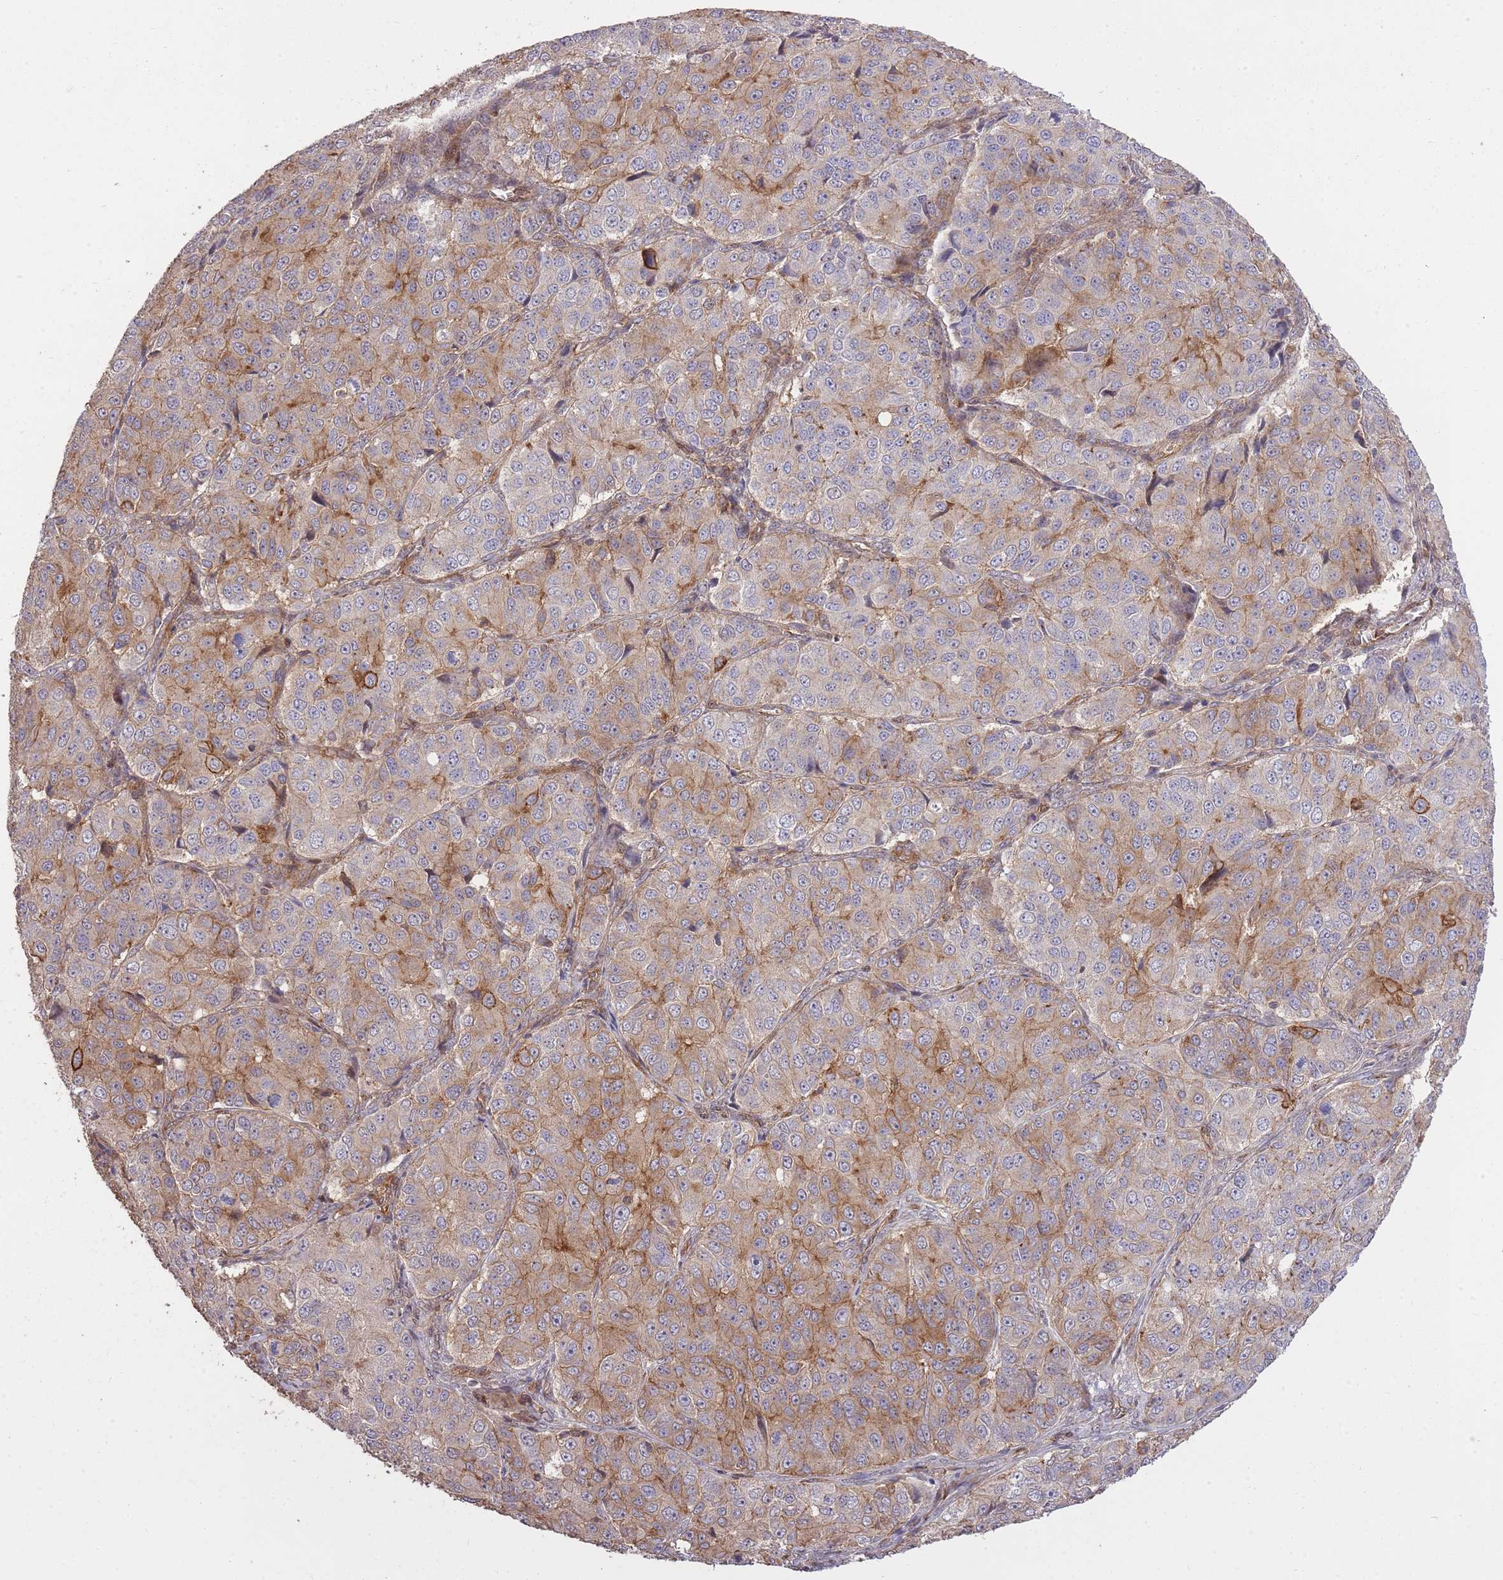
{"staining": {"intensity": "moderate", "quantity": "25%-75%", "location": "cytoplasmic/membranous"}, "tissue": "ovarian cancer", "cell_type": "Tumor cells", "image_type": "cancer", "snomed": [{"axis": "morphology", "description": "Carcinoma, endometroid"}, {"axis": "topography", "description": "Ovary"}], "caption": "Tumor cells show medium levels of moderate cytoplasmic/membranous staining in about 25%-75% of cells in endometroid carcinoma (ovarian).", "gene": "PLD1", "patient": {"sex": "female", "age": 51}}